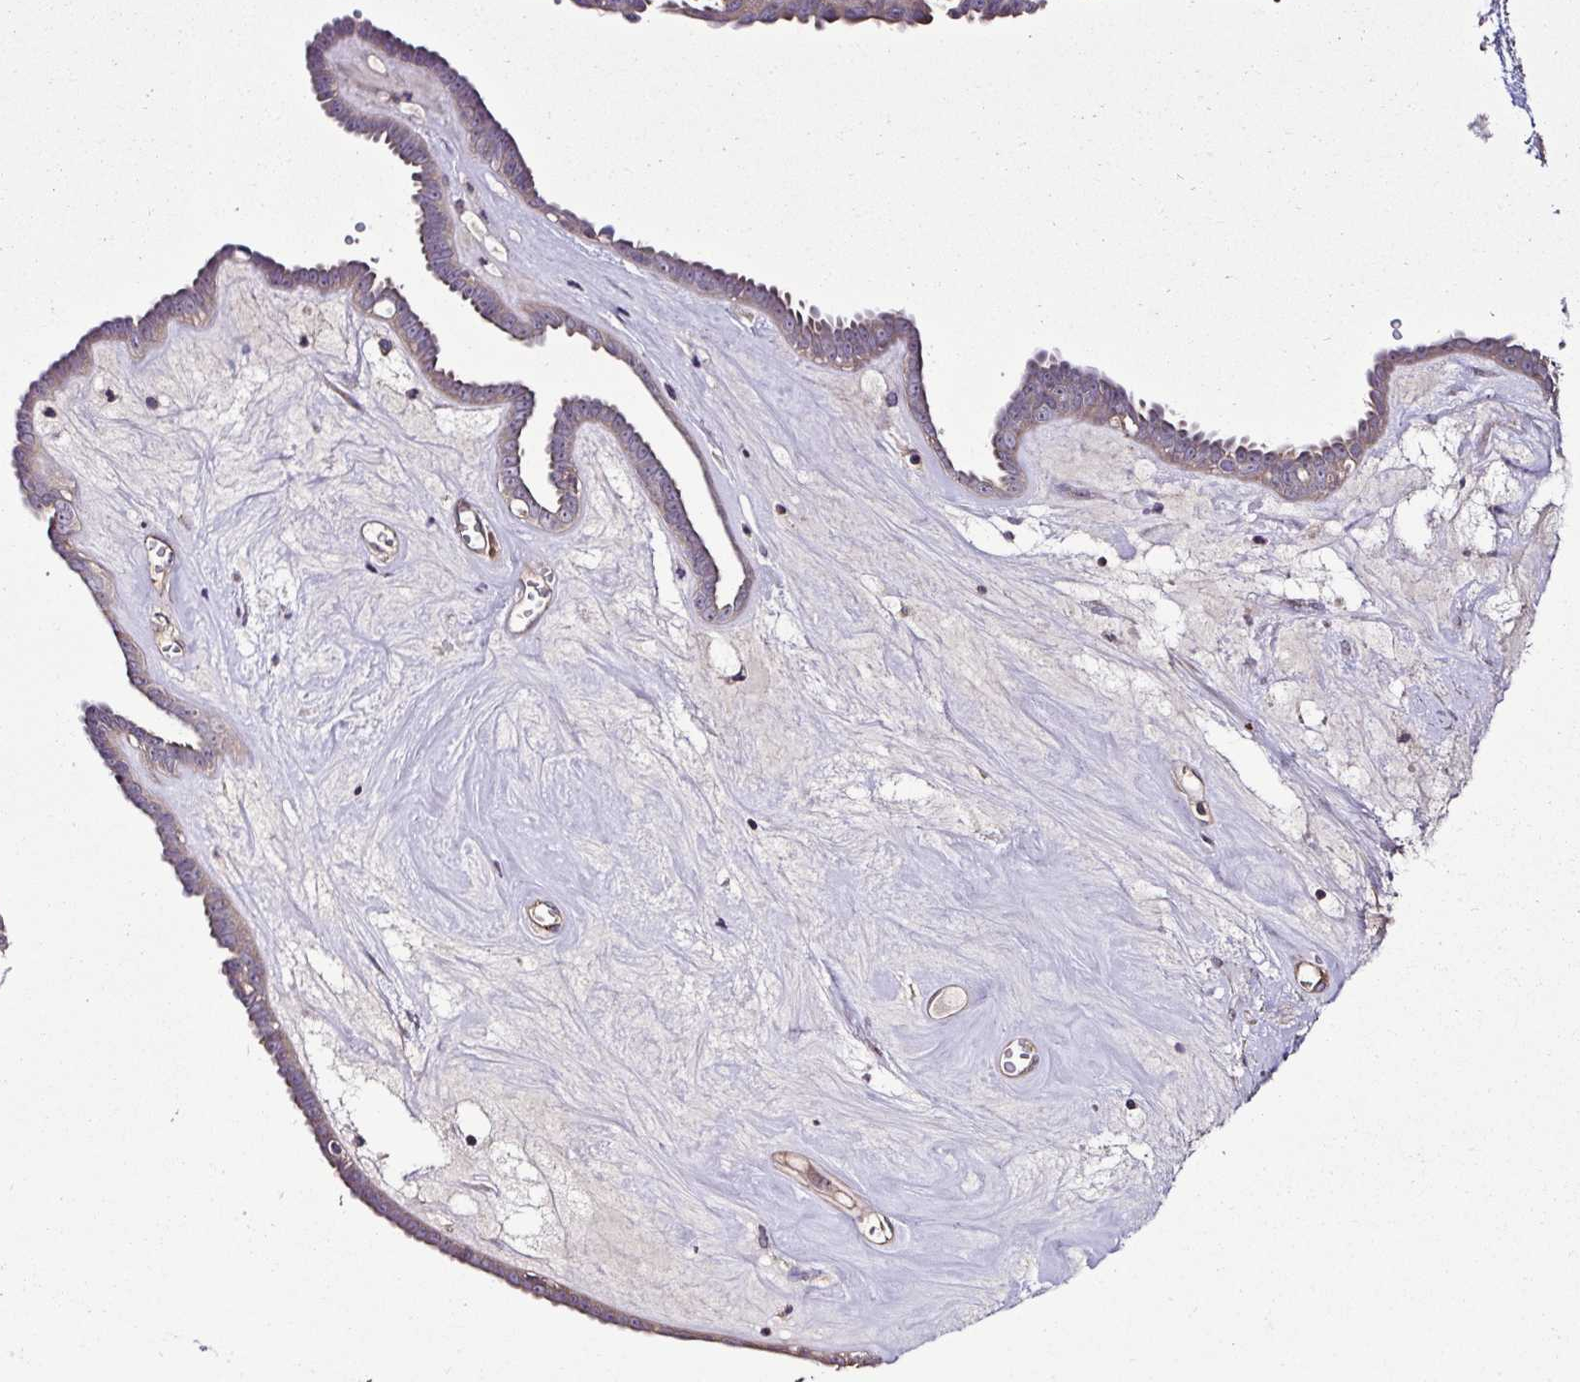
{"staining": {"intensity": "negative", "quantity": "none", "location": "none"}, "tissue": "ovarian cancer", "cell_type": "Tumor cells", "image_type": "cancer", "snomed": [{"axis": "morphology", "description": "Cystadenocarcinoma, serous, NOS"}, {"axis": "topography", "description": "Ovary"}], "caption": "Immunohistochemical staining of human ovarian serous cystadenocarcinoma exhibits no significant positivity in tumor cells.", "gene": "LMOD2", "patient": {"sex": "female", "age": 71}}